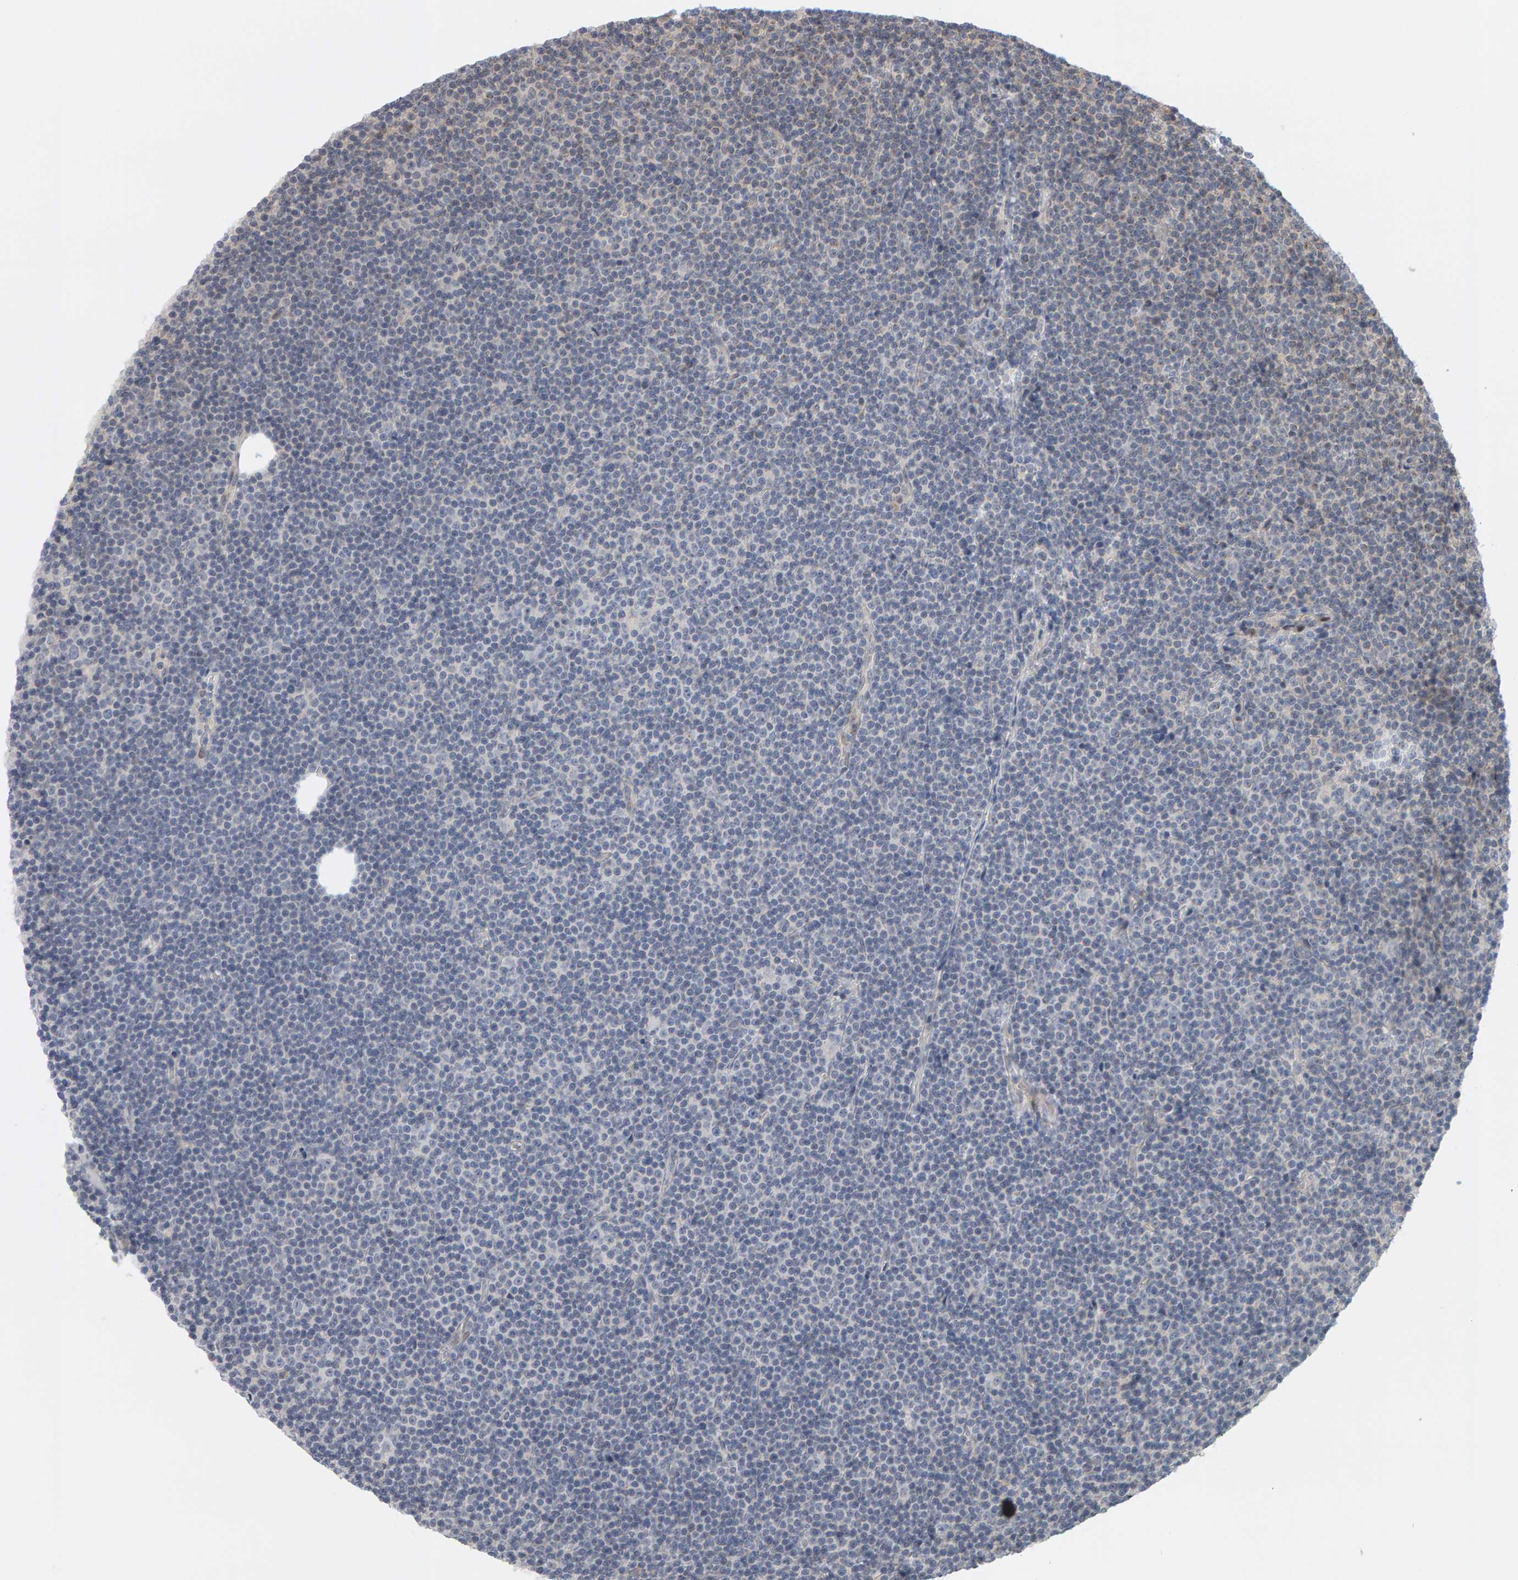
{"staining": {"intensity": "negative", "quantity": "none", "location": "none"}, "tissue": "lymphoma", "cell_type": "Tumor cells", "image_type": "cancer", "snomed": [{"axis": "morphology", "description": "Malignant lymphoma, non-Hodgkin's type, Low grade"}, {"axis": "topography", "description": "Lymph node"}], "caption": "Immunohistochemistry (IHC) image of human malignant lymphoma, non-Hodgkin's type (low-grade) stained for a protein (brown), which shows no positivity in tumor cells.", "gene": "MSRA", "patient": {"sex": "female", "age": 67}}